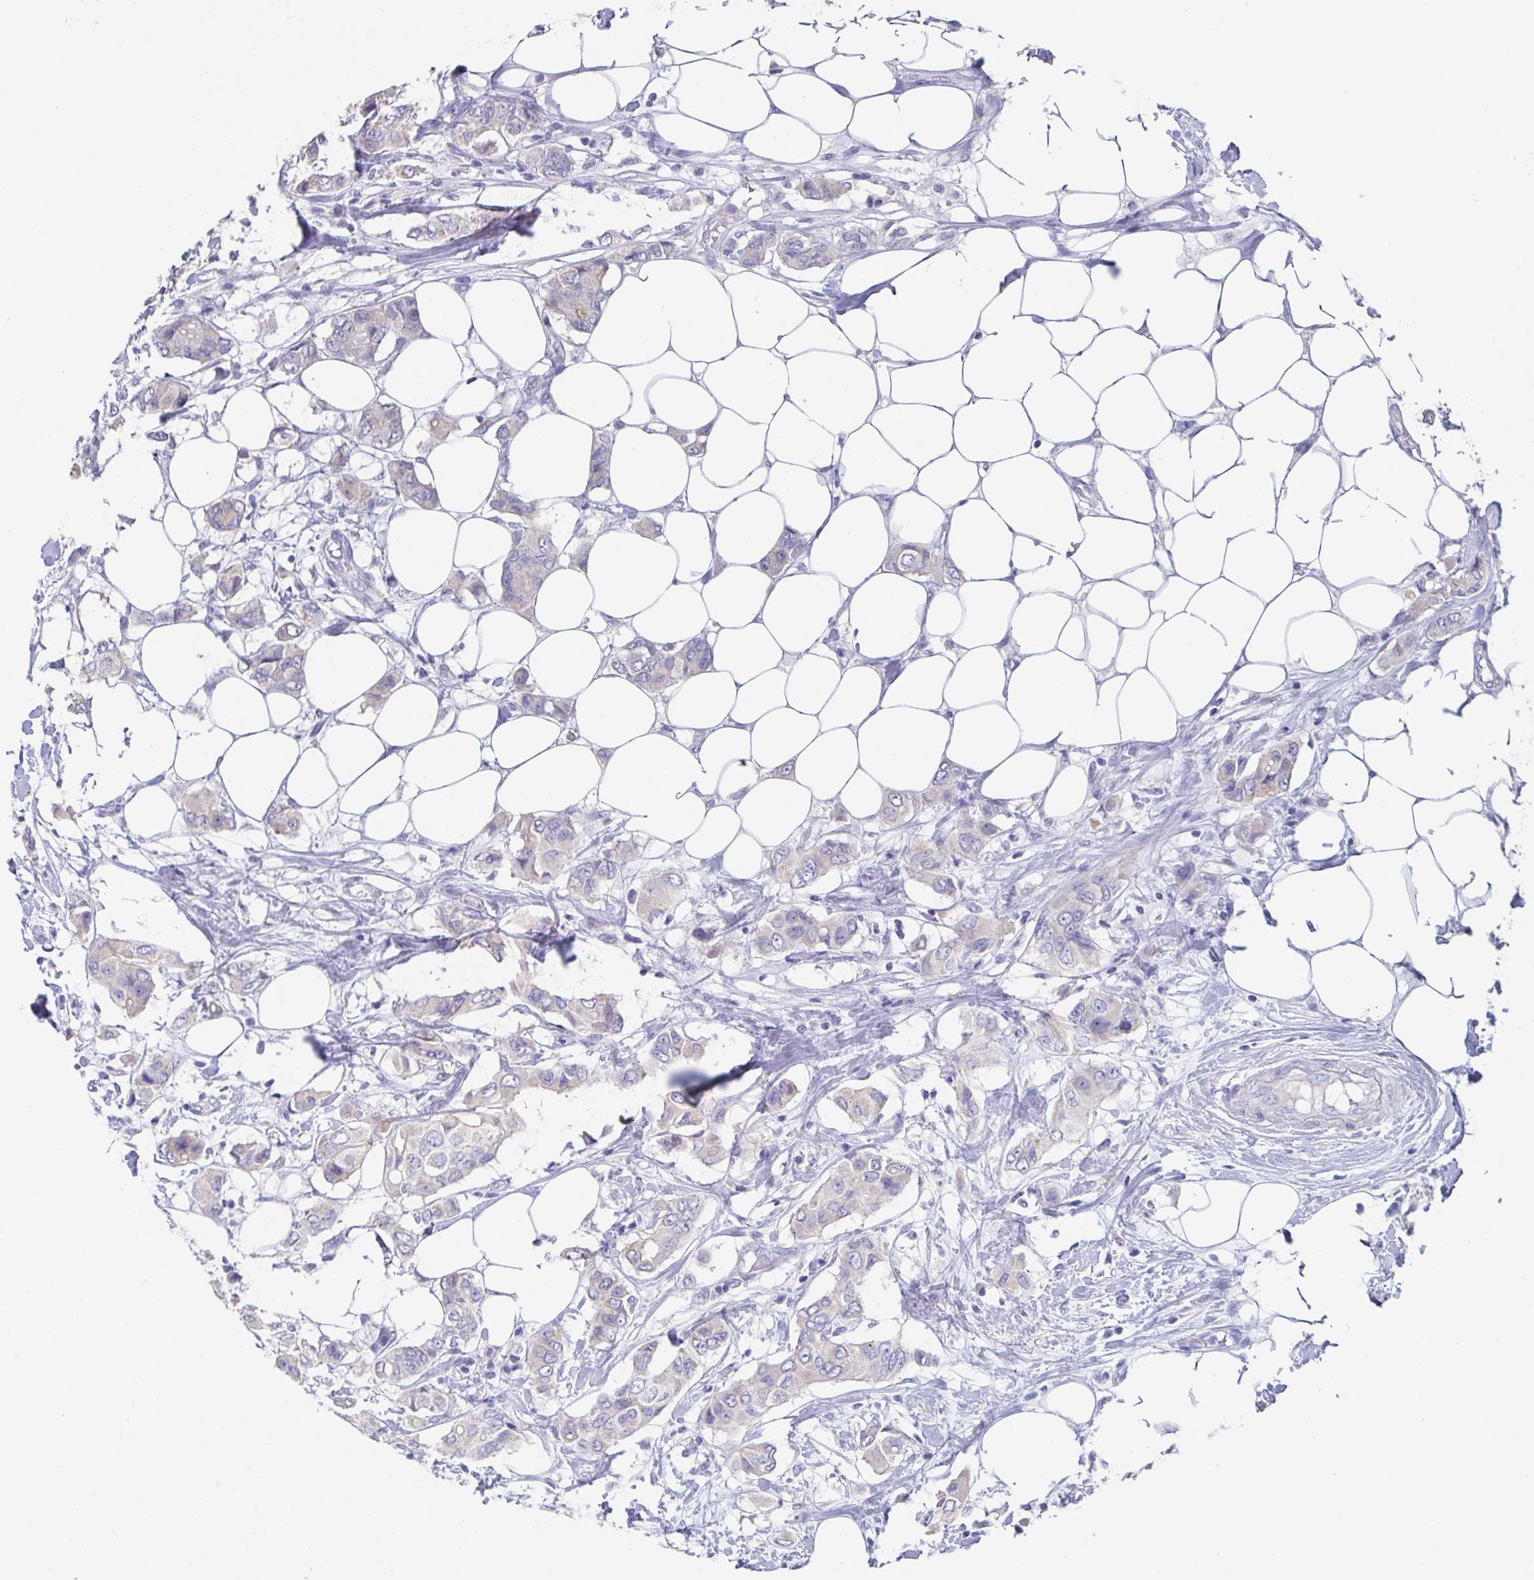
{"staining": {"intensity": "negative", "quantity": "none", "location": "none"}, "tissue": "breast cancer", "cell_type": "Tumor cells", "image_type": "cancer", "snomed": [{"axis": "morphology", "description": "Lobular carcinoma"}, {"axis": "topography", "description": "Breast"}], "caption": "IHC photomicrograph of human breast cancer (lobular carcinoma) stained for a protein (brown), which displays no positivity in tumor cells.", "gene": "SLC44A4", "patient": {"sex": "female", "age": 51}}